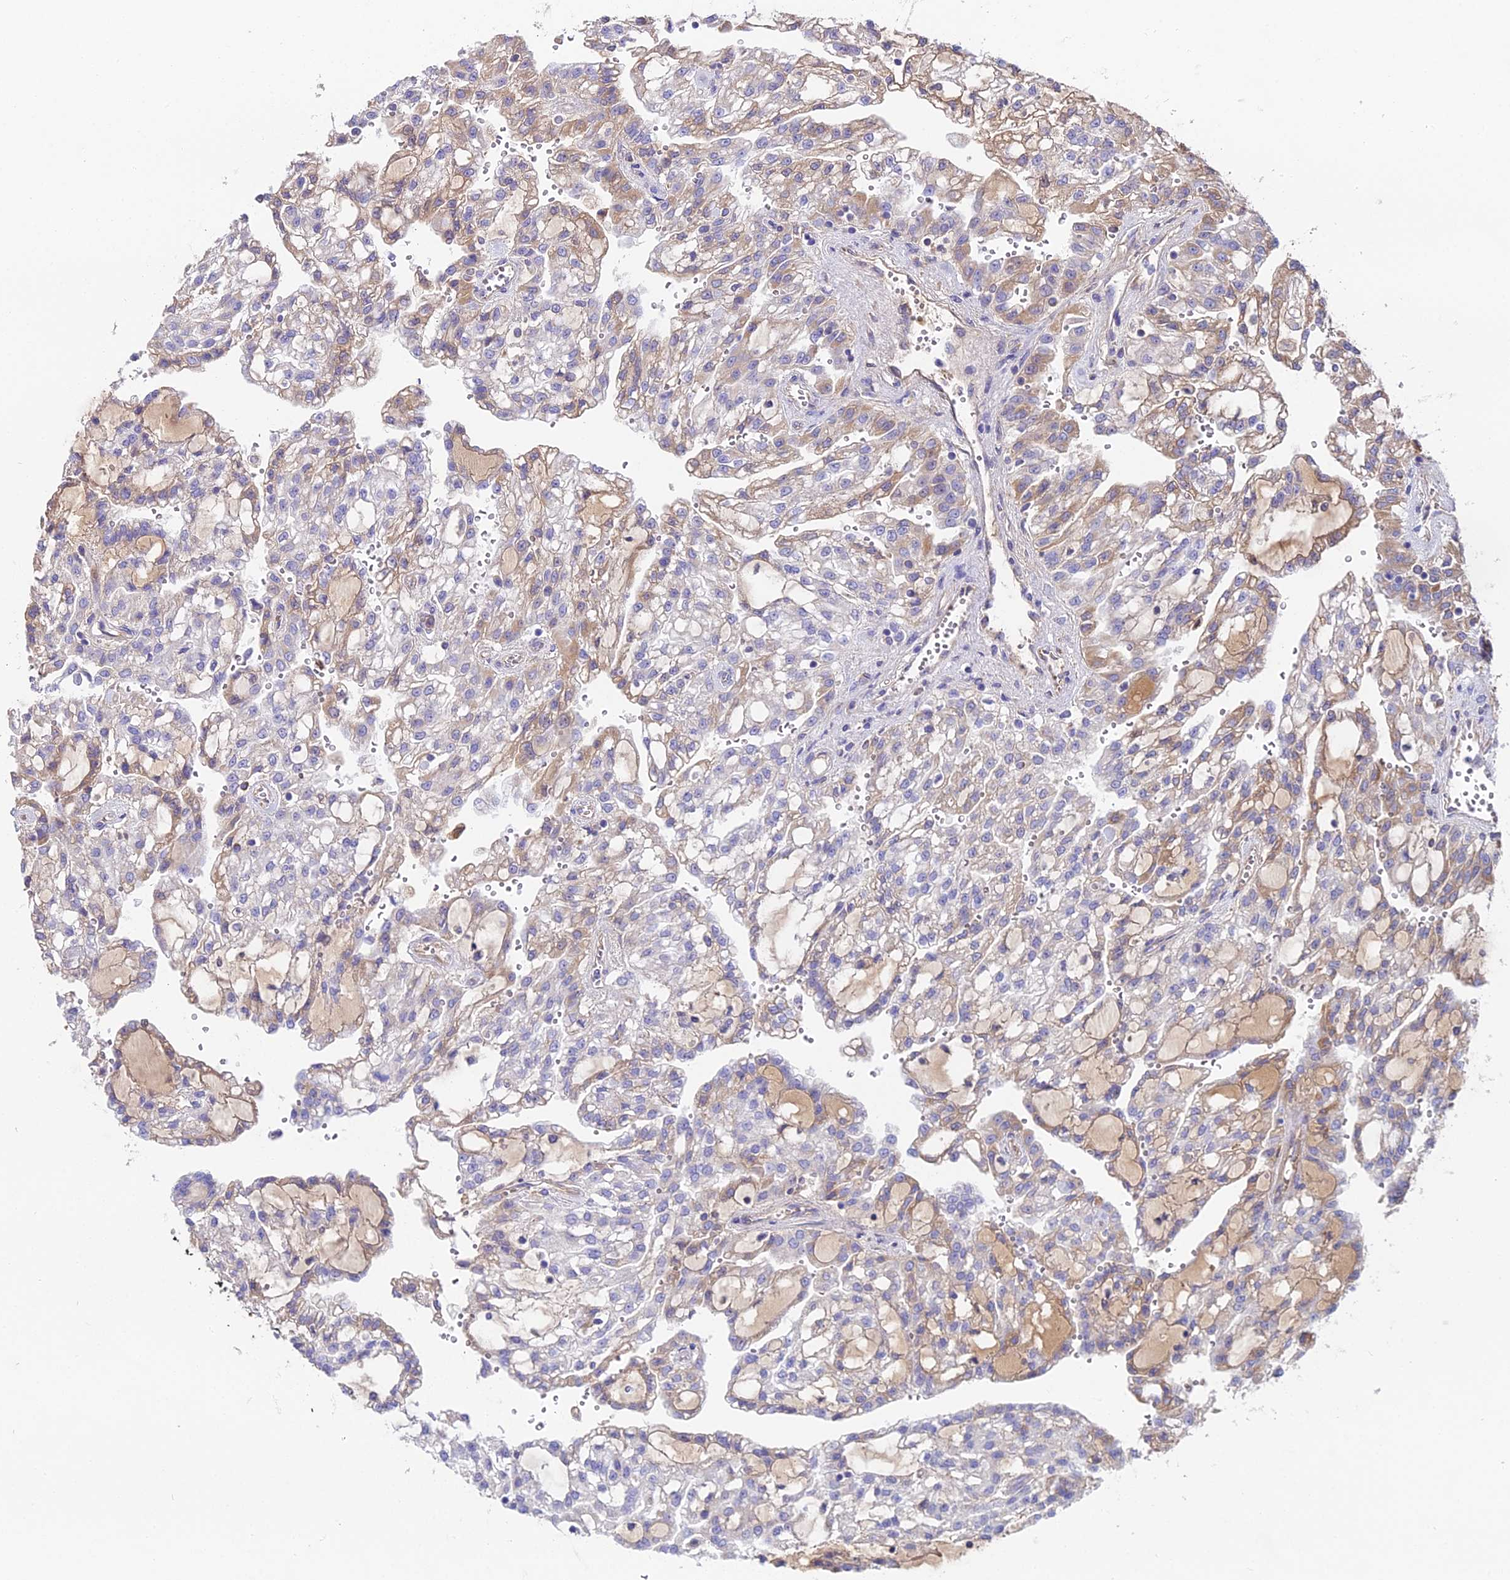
{"staining": {"intensity": "weak", "quantity": "<25%", "location": "cytoplasmic/membranous"}, "tissue": "renal cancer", "cell_type": "Tumor cells", "image_type": "cancer", "snomed": [{"axis": "morphology", "description": "Adenocarcinoma, NOS"}, {"axis": "topography", "description": "Kidney"}], "caption": "Tumor cells are negative for protein expression in human renal cancer (adenocarcinoma).", "gene": "BEX4", "patient": {"sex": "male", "age": 63}}